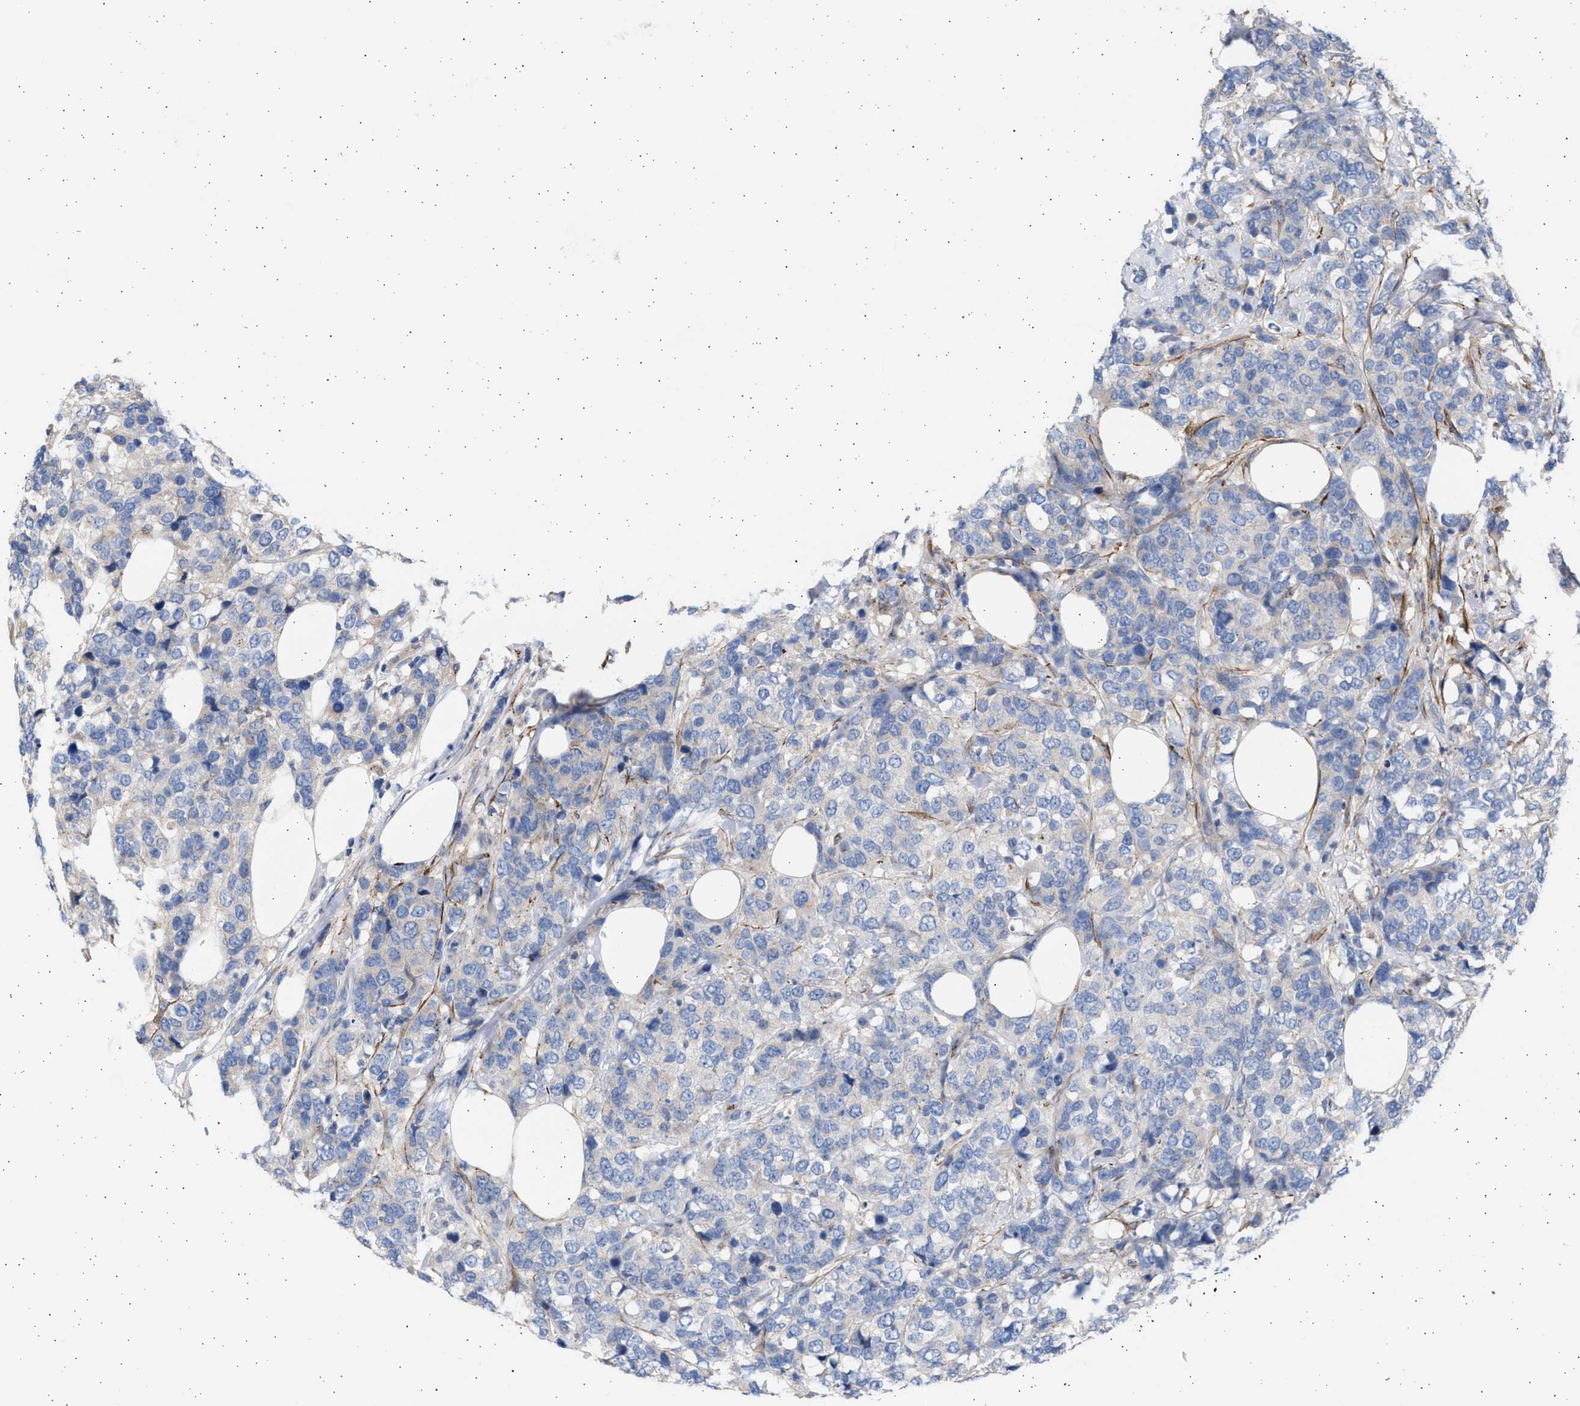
{"staining": {"intensity": "negative", "quantity": "none", "location": "none"}, "tissue": "breast cancer", "cell_type": "Tumor cells", "image_type": "cancer", "snomed": [{"axis": "morphology", "description": "Lobular carcinoma"}, {"axis": "topography", "description": "Breast"}], "caption": "Immunohistochemical staining of human lobular carcinoma (breast) displays no significant staining in tumor cells.", "gene": "NBR1", "patient": {"sex": "female", "age": 59}}